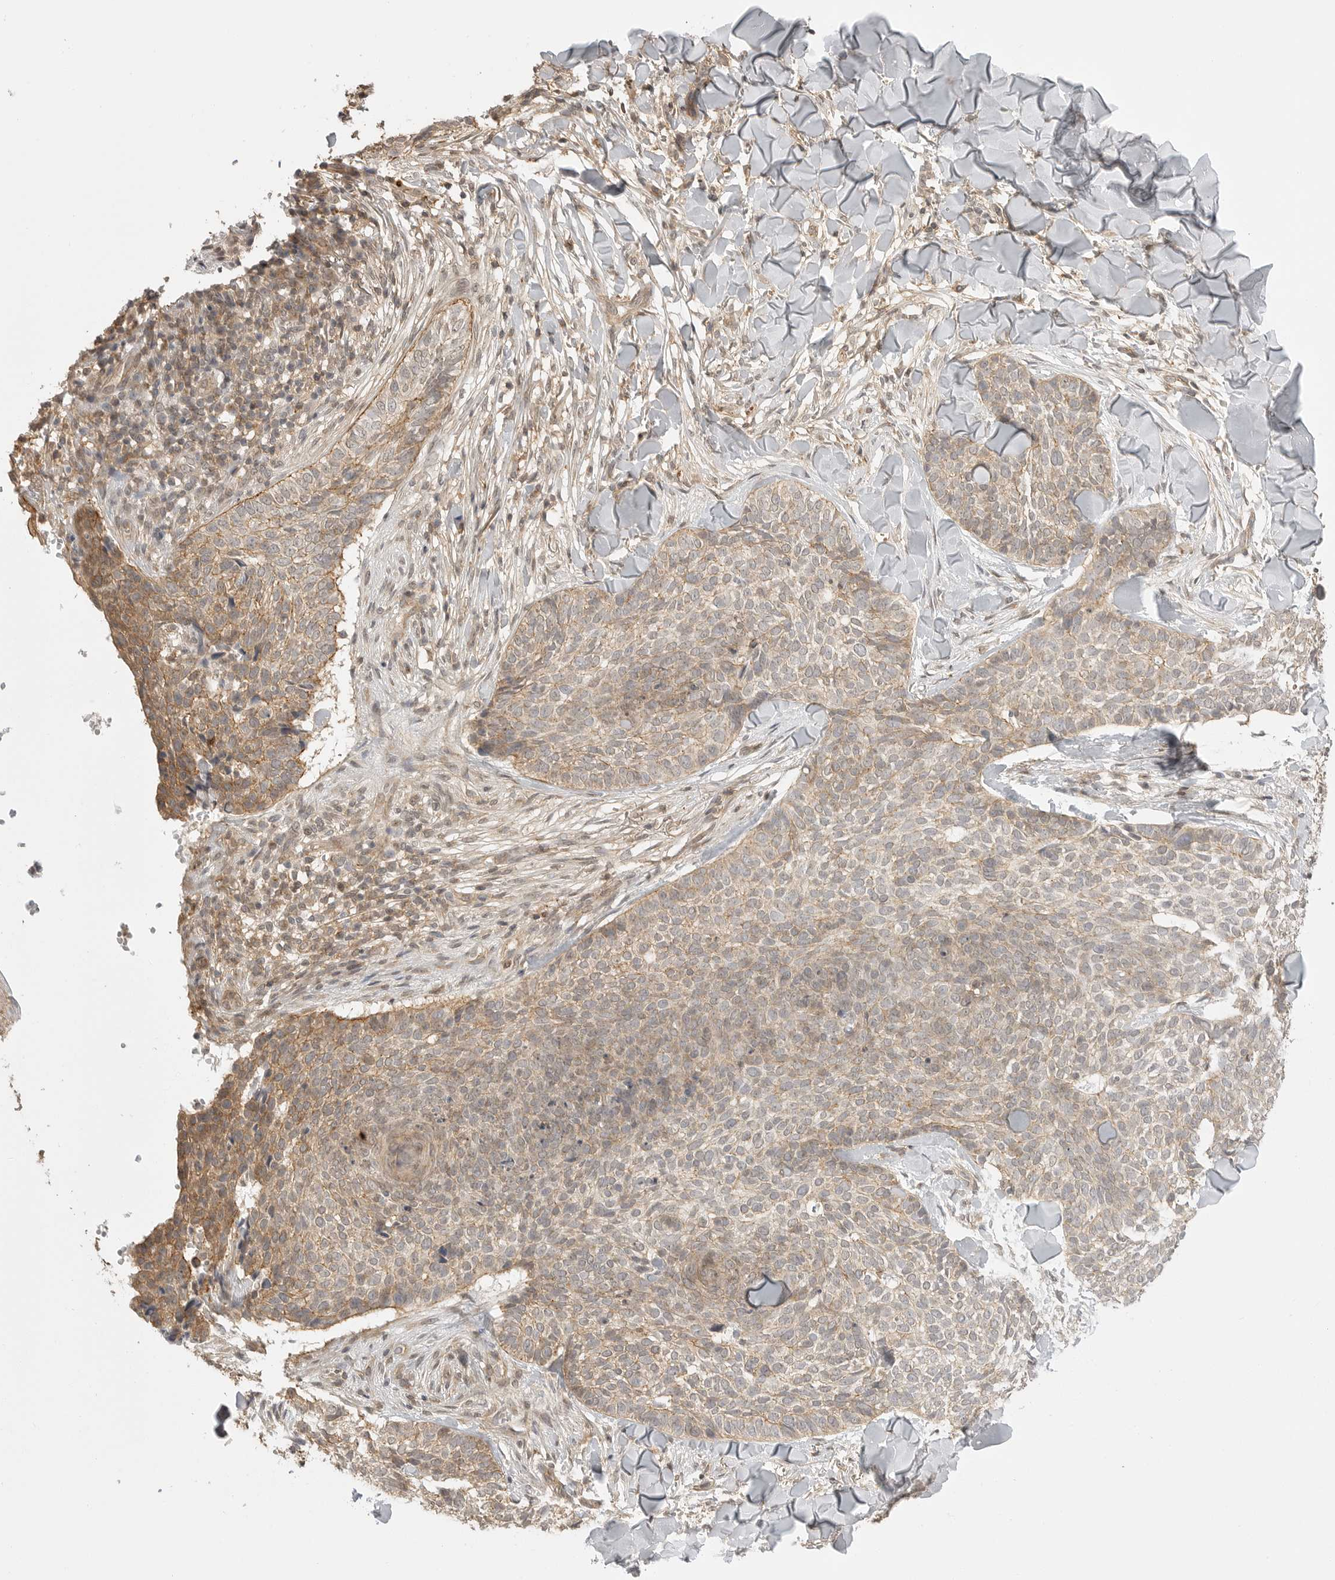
{"staining": {"intensity": "weak", "quantity": ">75%", "location": "cytoplasmic/membranous"}, "tissue": "skin cancer", "cell_type": "Tumor cells", "image_type": "cancer", "snomed": [{"axis": "morphology", "description": "Normal tissue, NOS"}, {"axis": "morphology", "description": "Basal cell carcinoma"}, {"axis": "topography", "description": "Skin"}], "caption": "Protein expression analysis of human skin basal cell carcinoma reveals weak cytoplasmic/membranous staining in about >75% of tumor cells.", "gene": "GPC2", "patient": {"sex": "male", "age": 67}}